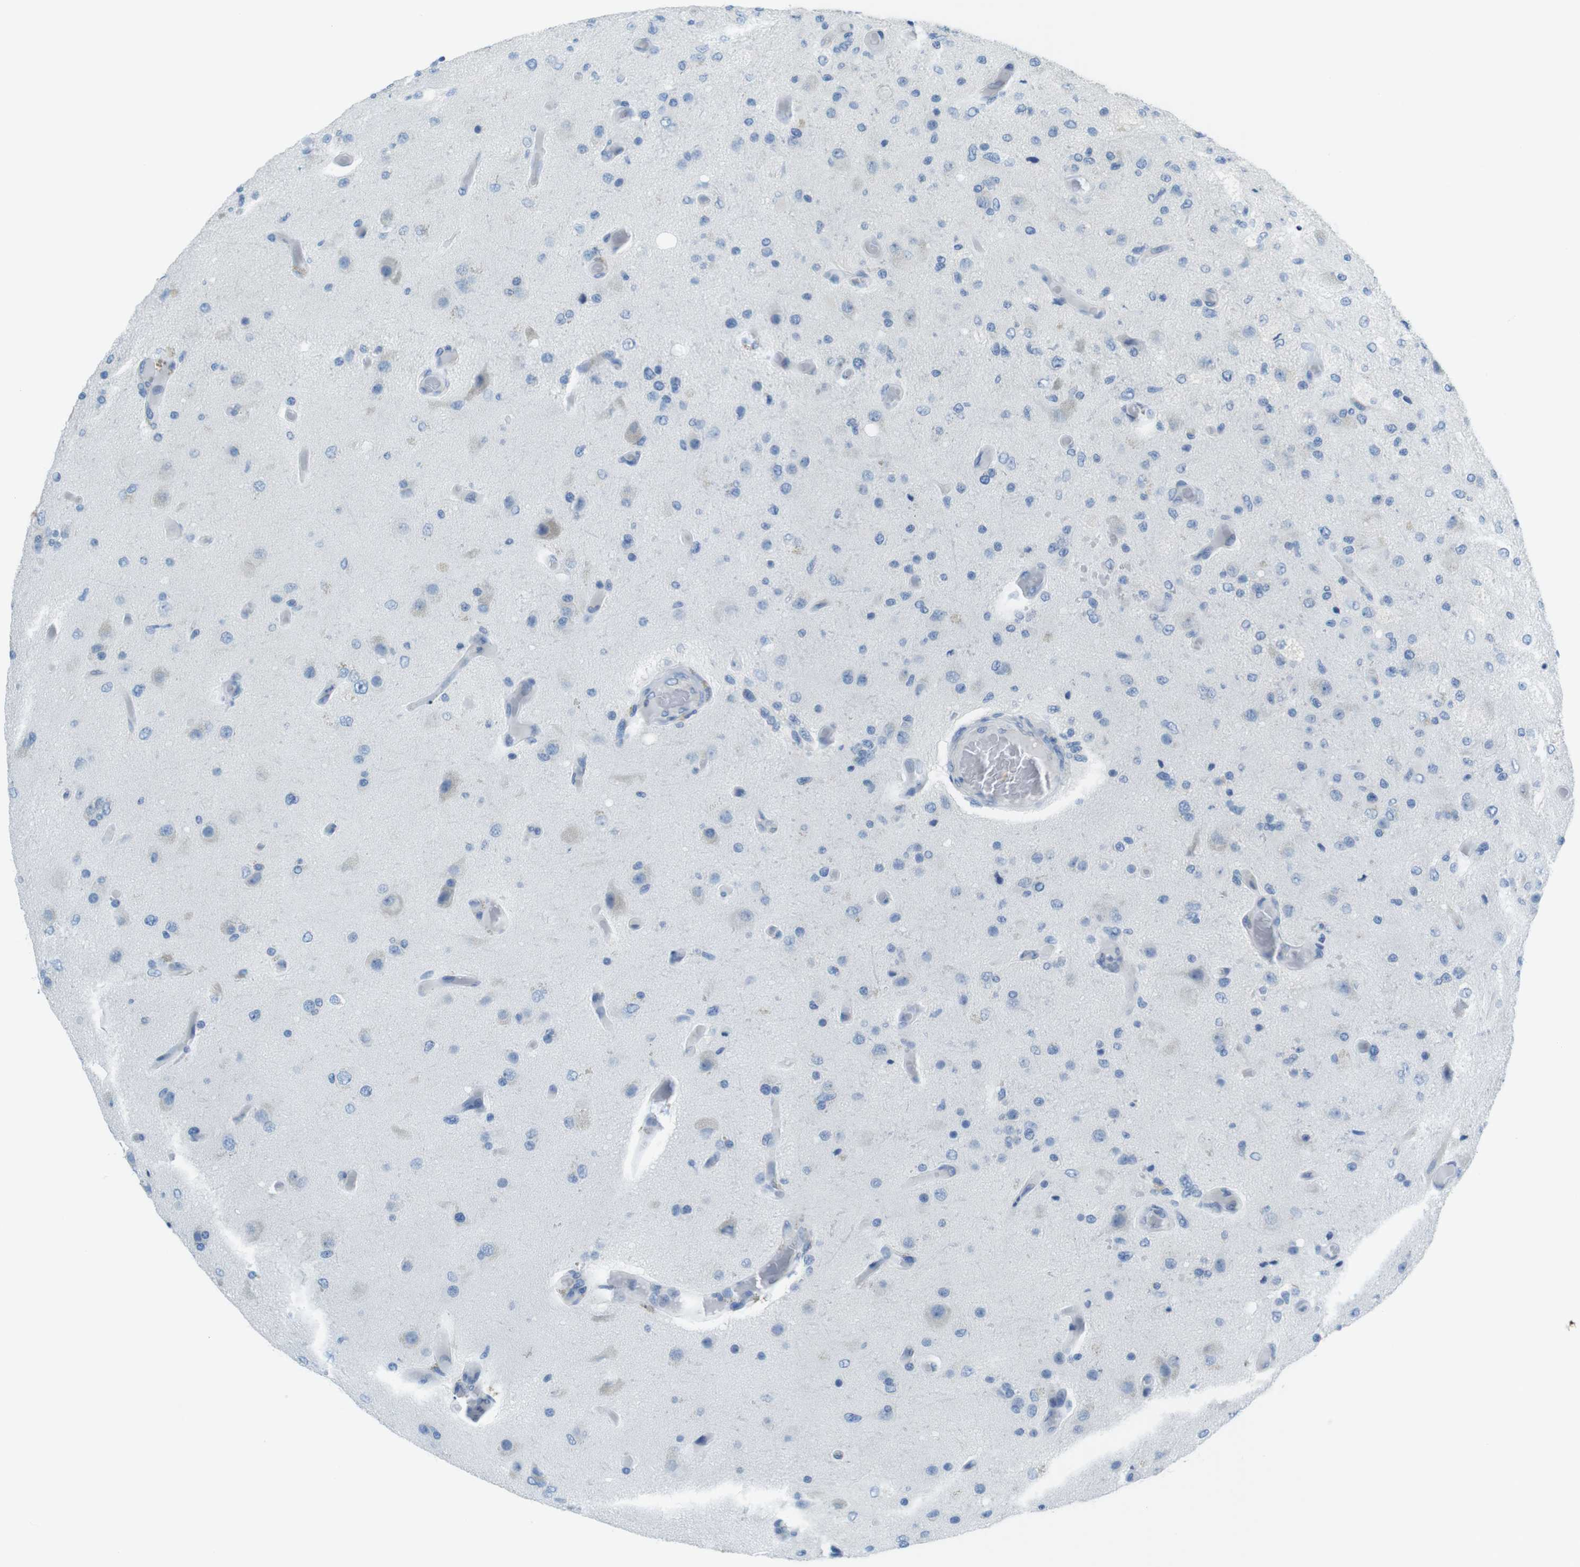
{"staining": {"intensity": "negative", "quantity": "none", "location": "none"}, "tissue": "glioma", "cell_type": "Tumor cells", "image_type": "cancer", "snomed": [{"axis": "morphology", "description": "Normal tissue, NOS"}, {"axis": "morphology", "description": "Glioma, malignant, High grade"}, {"axis": "topography", "description": "Cerebral cortex"}], "caption": "Immunohistochemistry of glioma reveals no expression in tumor cells.", "gene": "CLPTM1L", "patient": {"sex": "male", "age": 77}}